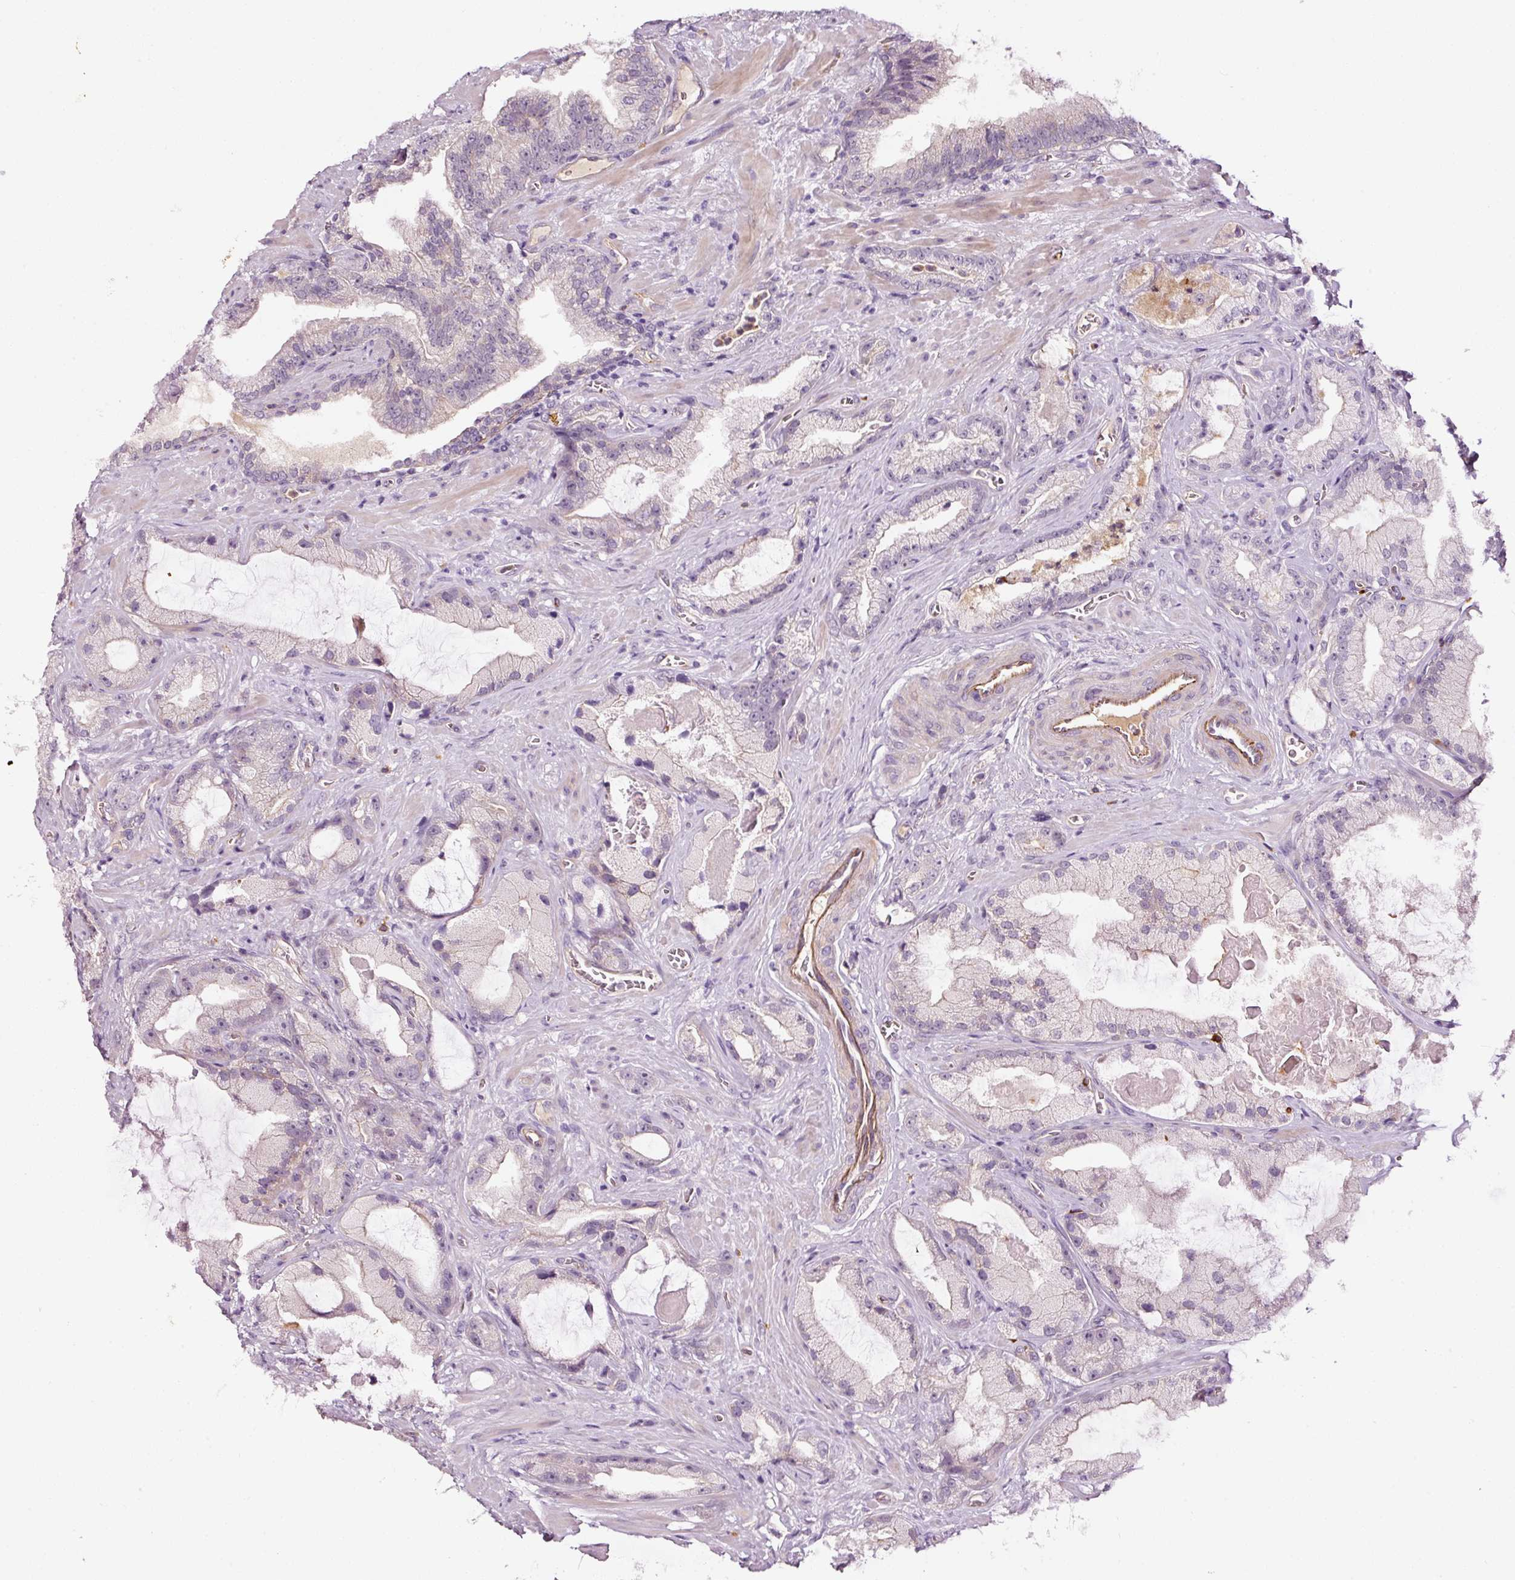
{"staining": {"intensity": "negative", "quantity": "none", "location": "none"}, "tissue": "prostate cancer", "cell_type": "Tumor cells", "image_type": "cancer", "snomed": [{"axis": "morphology", "description": "Adenocarcinoma, High grade"}, {"axis": "topography", "description": "Prostate"}], "caption": "Immunohistochemical staining of human prostate cancer shows no significant staining in tumor cells.", "gene": "ABCB4", "patient": {"sex": "male", "age": 68}}